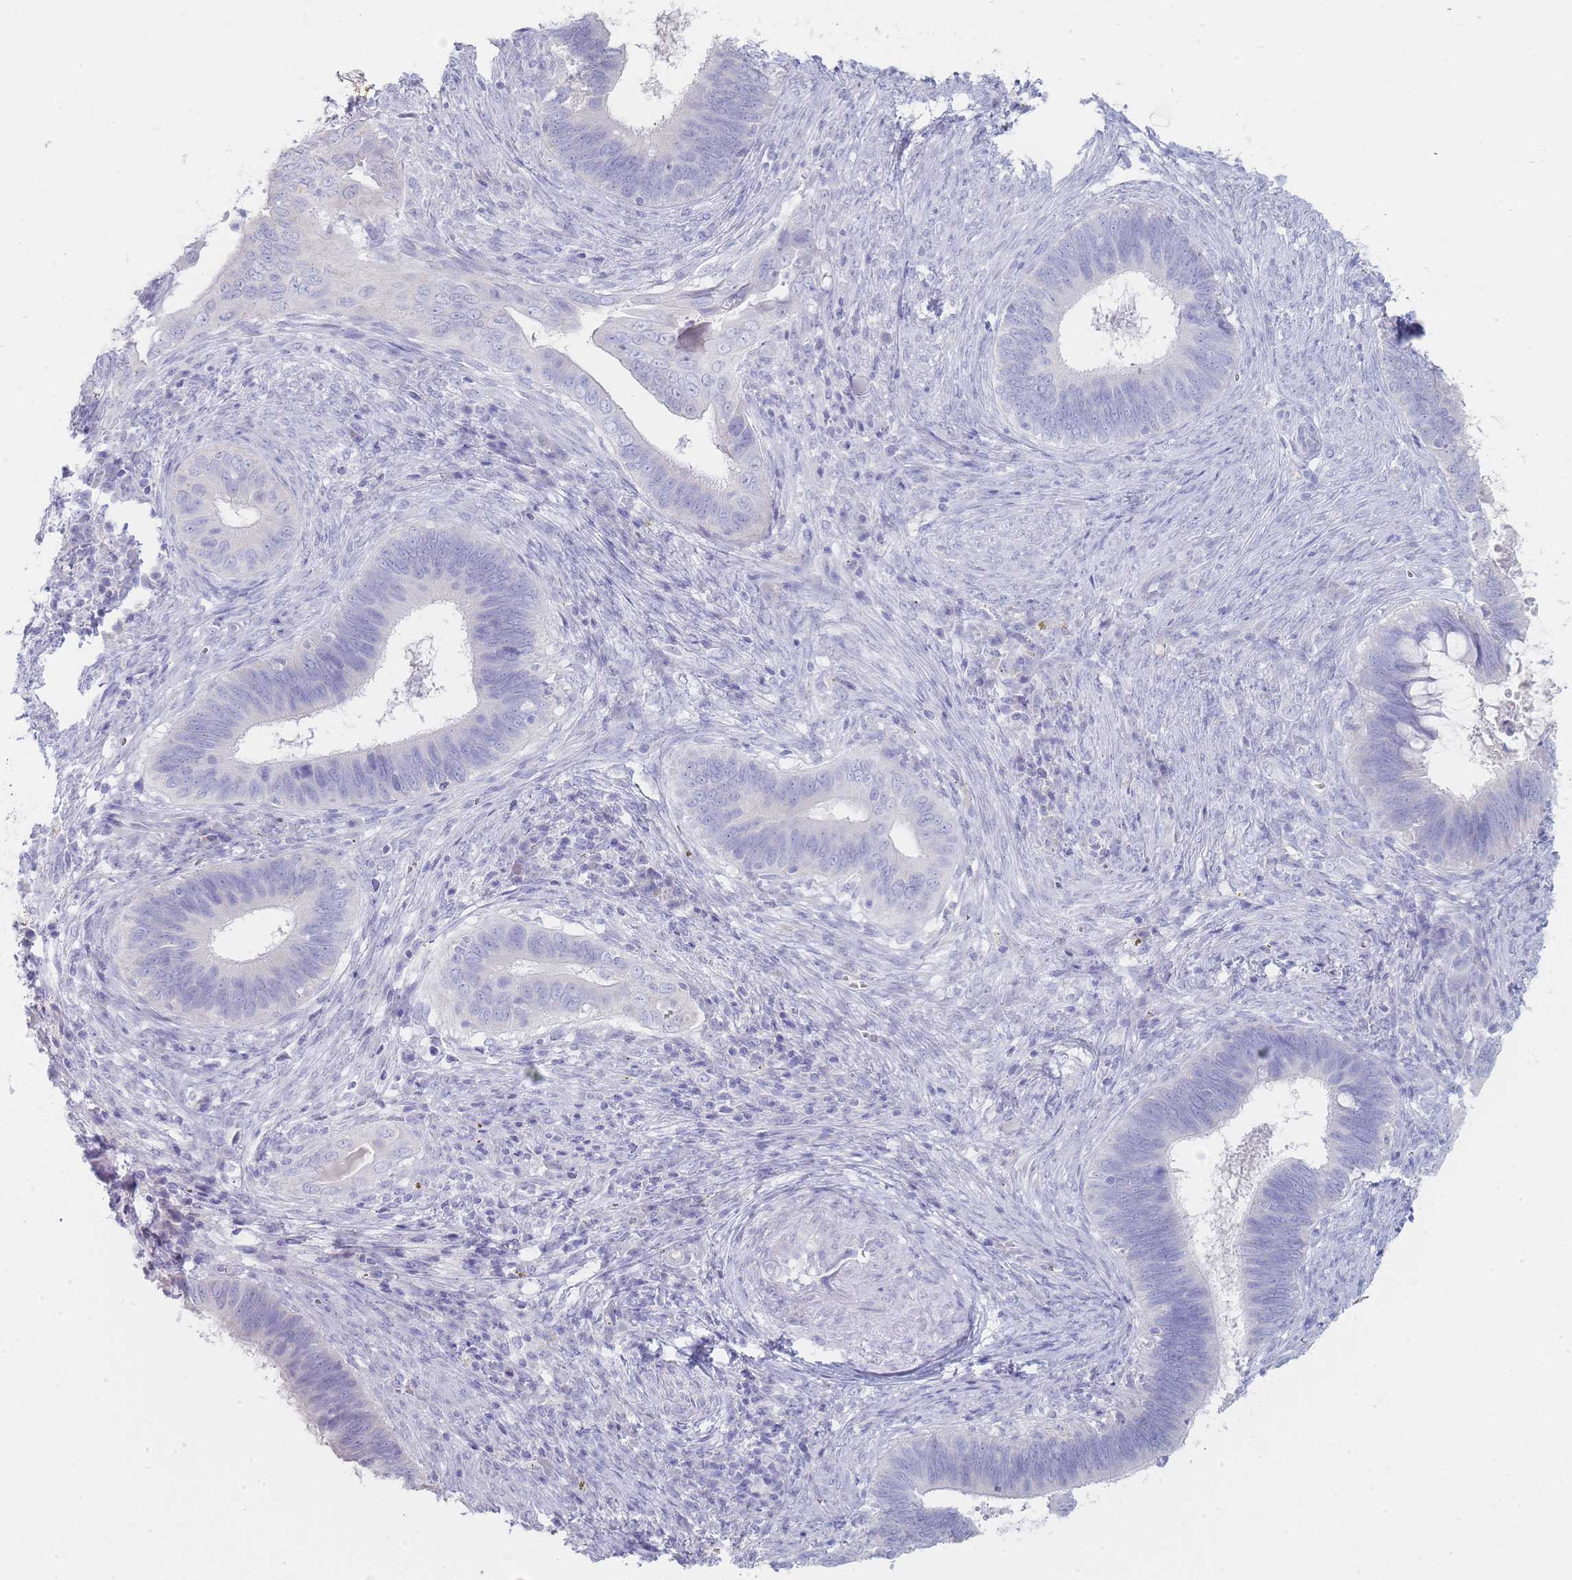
{"staining": {"intensity": "negative", "quantity": "none", "location": "none"}, "tissue": "cervical cancer", "cell_type": "Tumor cells", "image_type": "cancer", "snomed": [{"axis": "morphology", "description": "Adenocarcinoma, NOS"}, {"axis": "topography", "description": "Cervix"}], "caption": "Immunohistochemical staining of cervical cancer (adenocarcinoma) demonstrates no significant positivity in tumor cells.", "gene": "HBG2", "patient": {"sex": "female", "age": 42}}